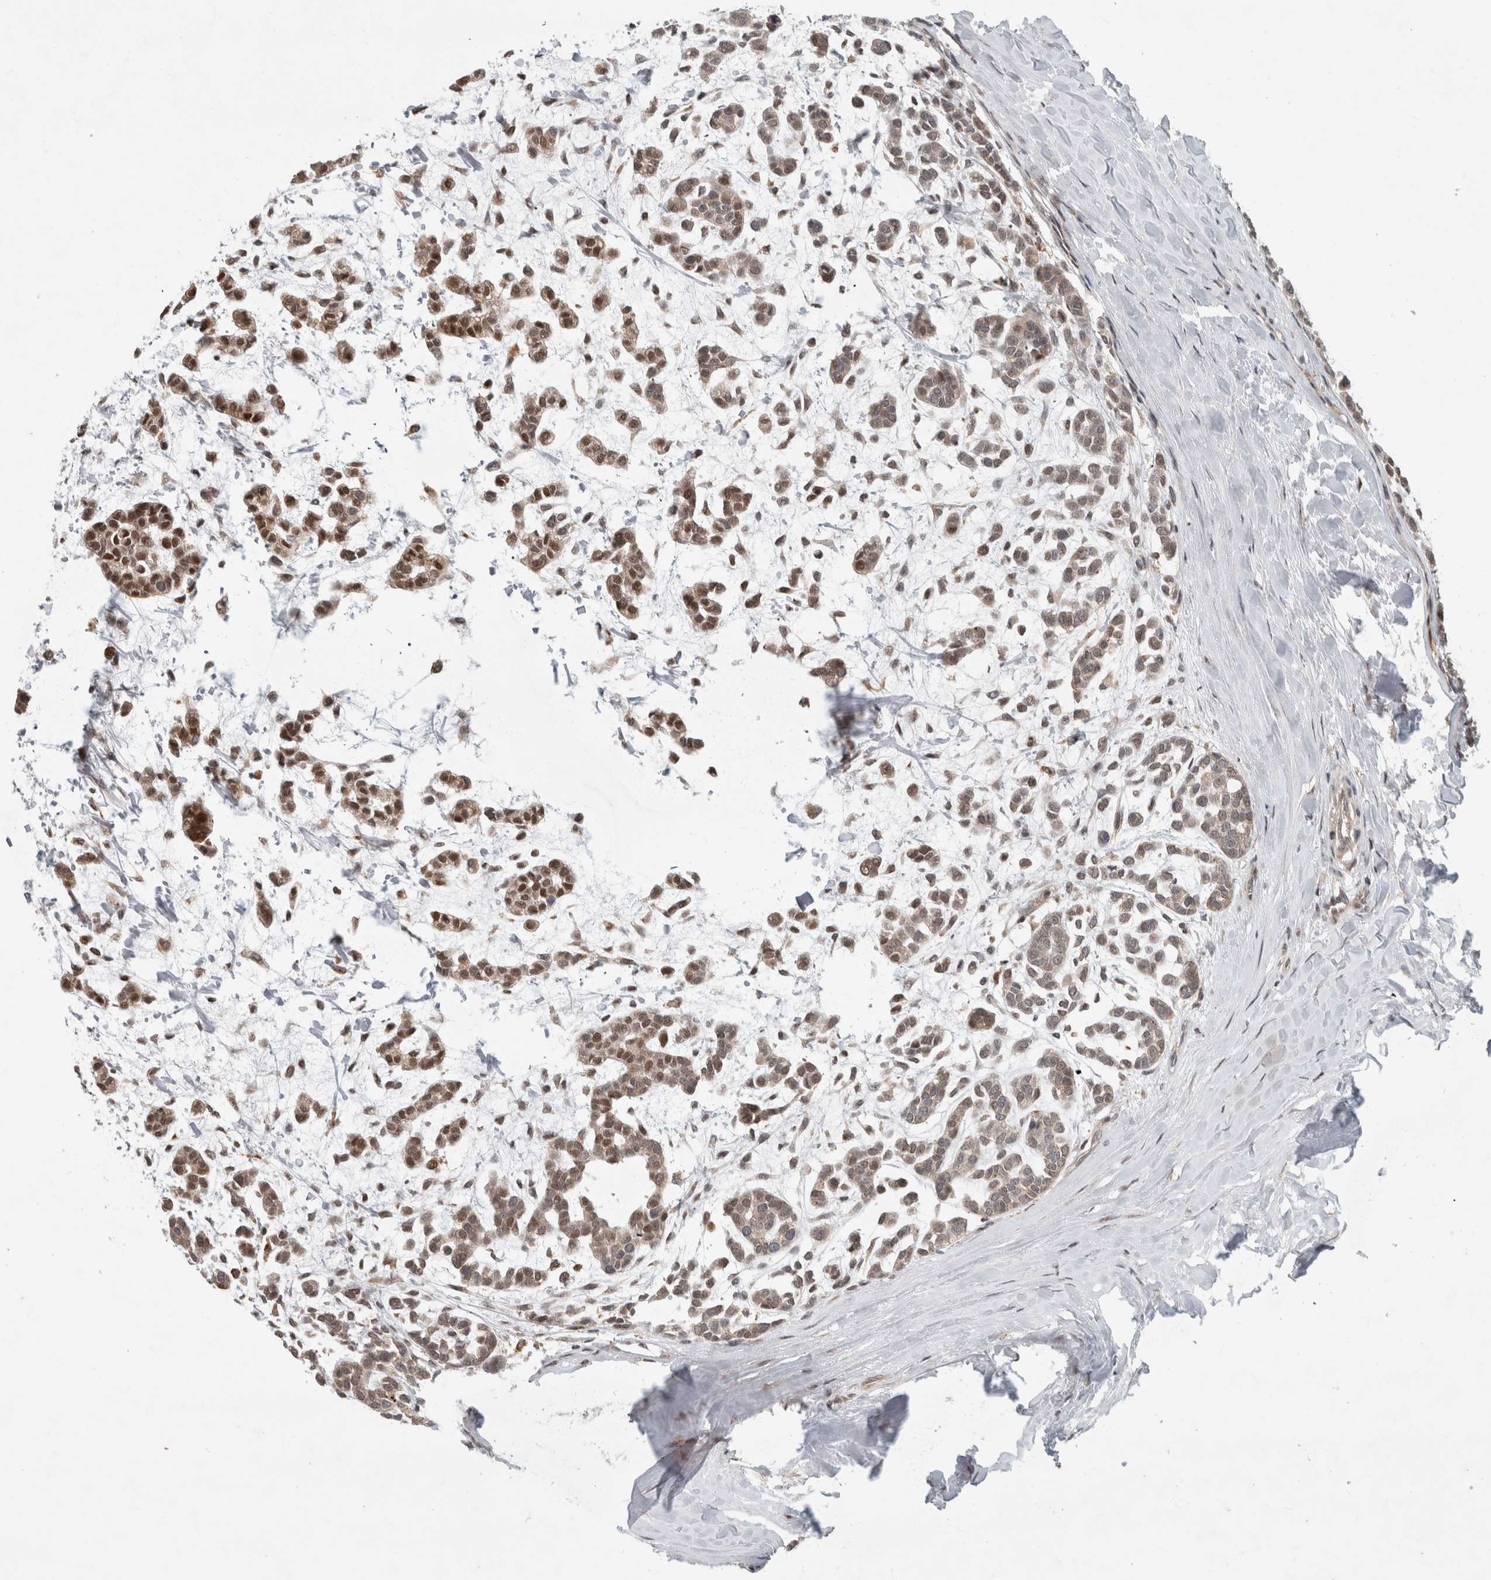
{"staining": {"intensity": "moderate", "quantity": ">75%", "location": "cytoplasmic/membranous,nuclear"}, "tissue": "head and neck cancer", "cell_type": "Tumor cells", "image_type": "cancer", "snomed": [{"axis": "morphology", "description": "Adenocarcinoma, NOS"}, {"axis": "morphology", "description": "Adenoma, NOS"}, {"axis": "topography", "description": "Head-Neck"}], "caption": "The immunohistochemical stain labels moderate cytoplasmic/membranous and nuclear expression in tumor cells of head and neck adenocarcinoma tissue.", "gene": "NAB2", "patient": {"sex": "female", "age": 55}}